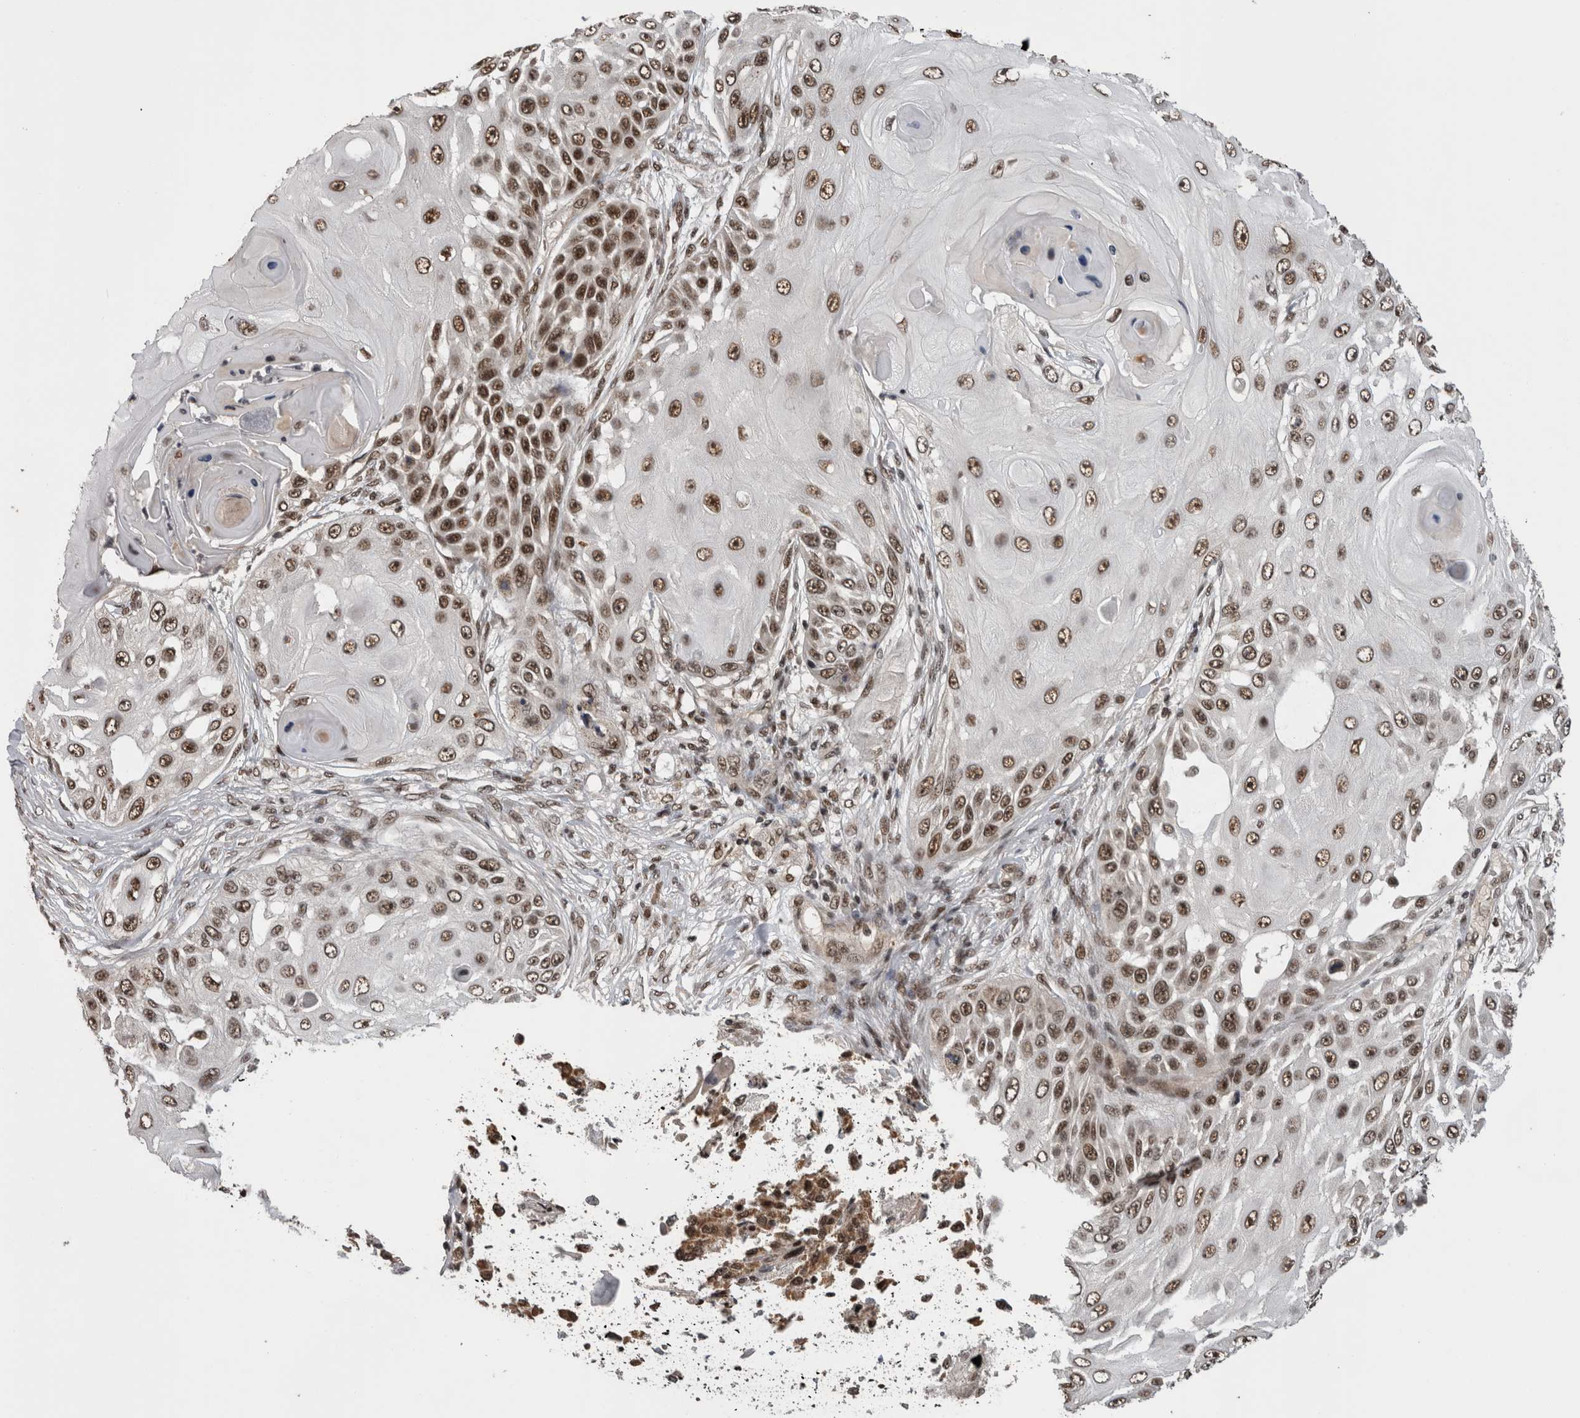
{"staining": {"intensity": "moderate", "quantity": ">75%", "location": "nuclear"}, "tissue": "skin cancer", "cell_type": "Tumor cells", "image_type": "cancer", "snomed": [{"axis": "morphology", "description": "Squamous cell carcinoma, NOS"}, {"axis": "topography", "description": "Skin"}], "caption": "High-power microscopy captured an immunohistochemistry (IHC) image of skin squamous cell carcinoma, revealing moderate nuclear positivity in approximately >75% of tumor cells.", "gene": "CPSF2", "patient": {"sex": "female", "age": 44}}